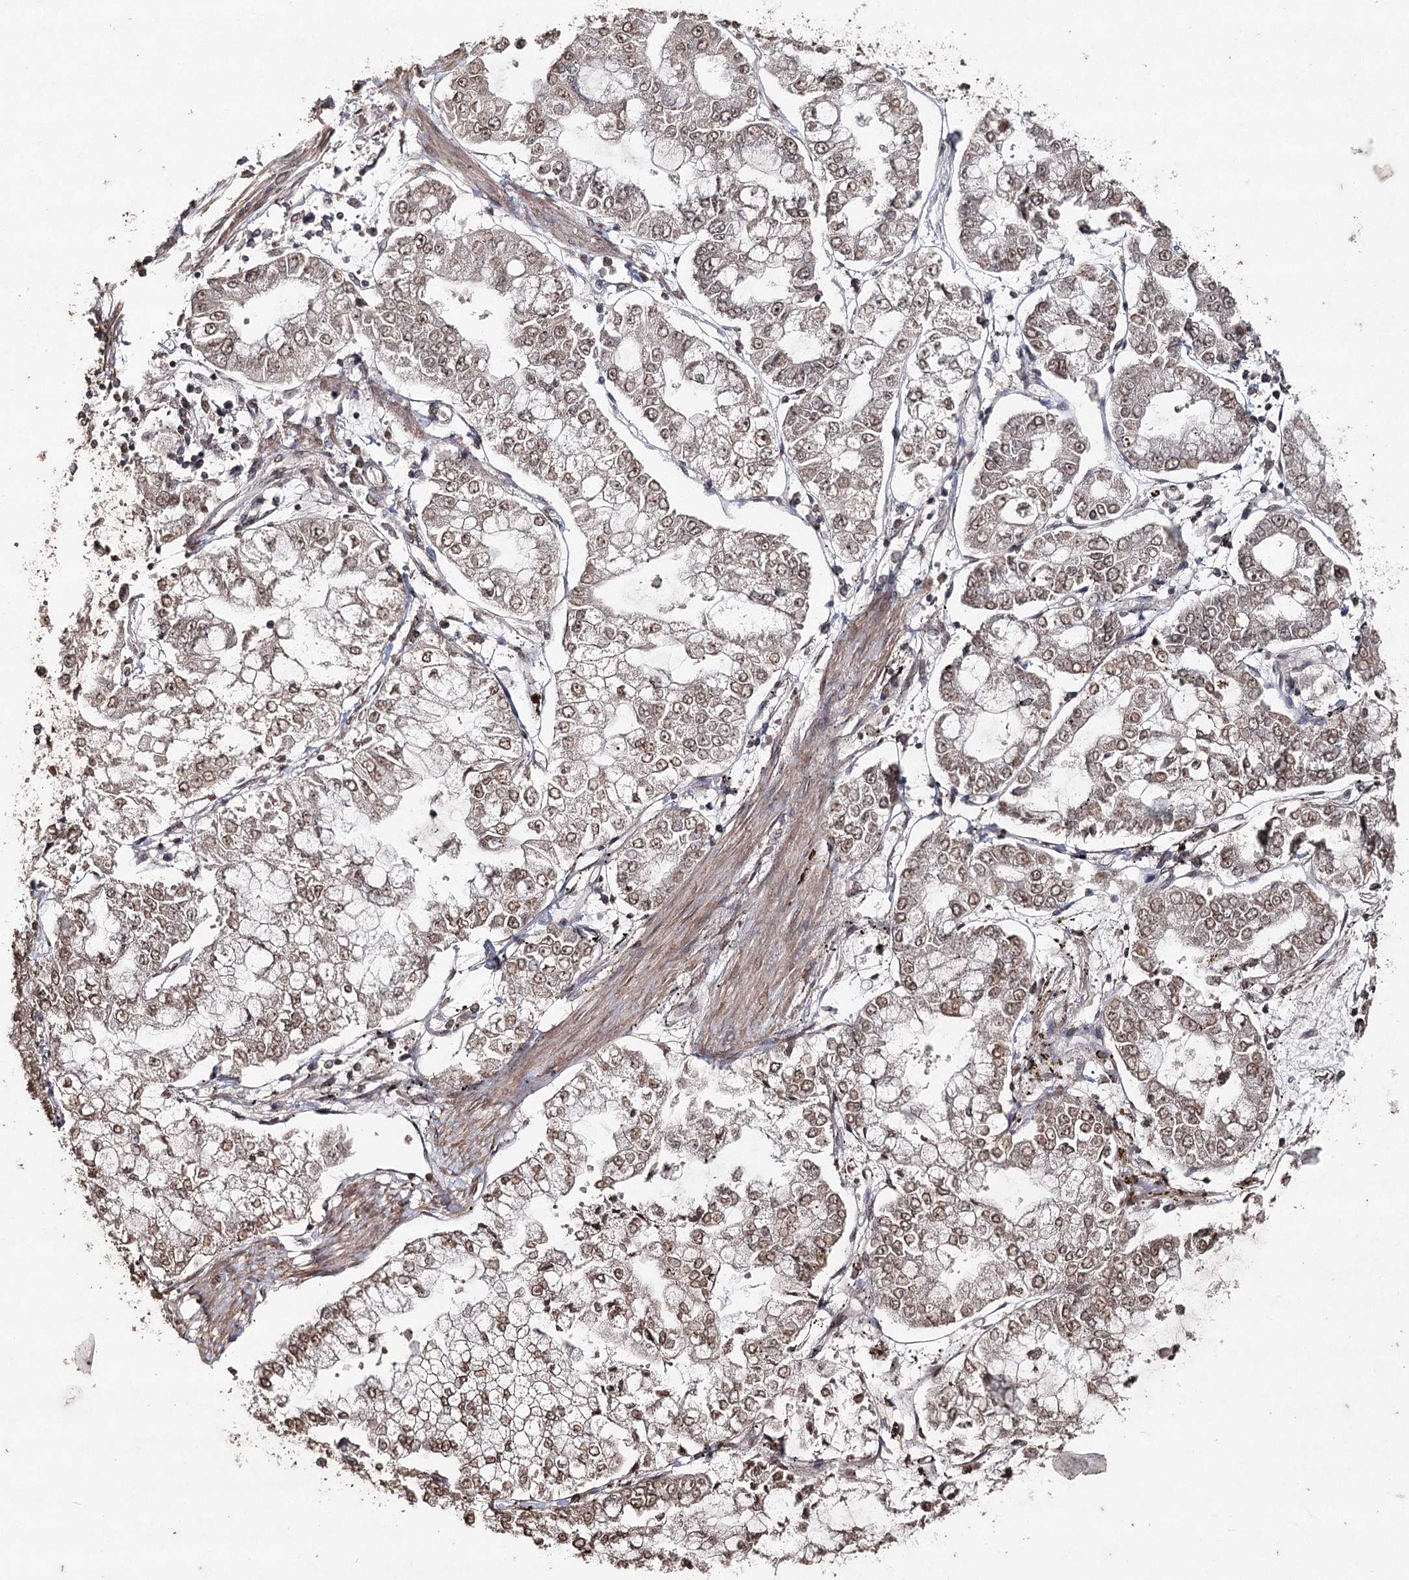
{"staining": {"intensity": "weak", "quantity": "25%-75%", "location": "nuclear"}, "tissue": "stomach cancer", "cell_type": "Tumor cells", "image_type": "cancer", "snomed": [{"axis": "morphology", "description": "Adenocarcinoma, NOS"}, {"axis": "topography", "description": "Stomach"}], "caption": "Immunohistochemistry (IHC) micrograph of neoplastic tissue: human adenocarcinoma (stomach) stained using IHC shows low levels of weak protein expression localized specifically in the nuclear of tumor cells, appearing as a nuclear brown color.", "gene": "ATG14", "patient": {"sex": "male", "age": 76}}